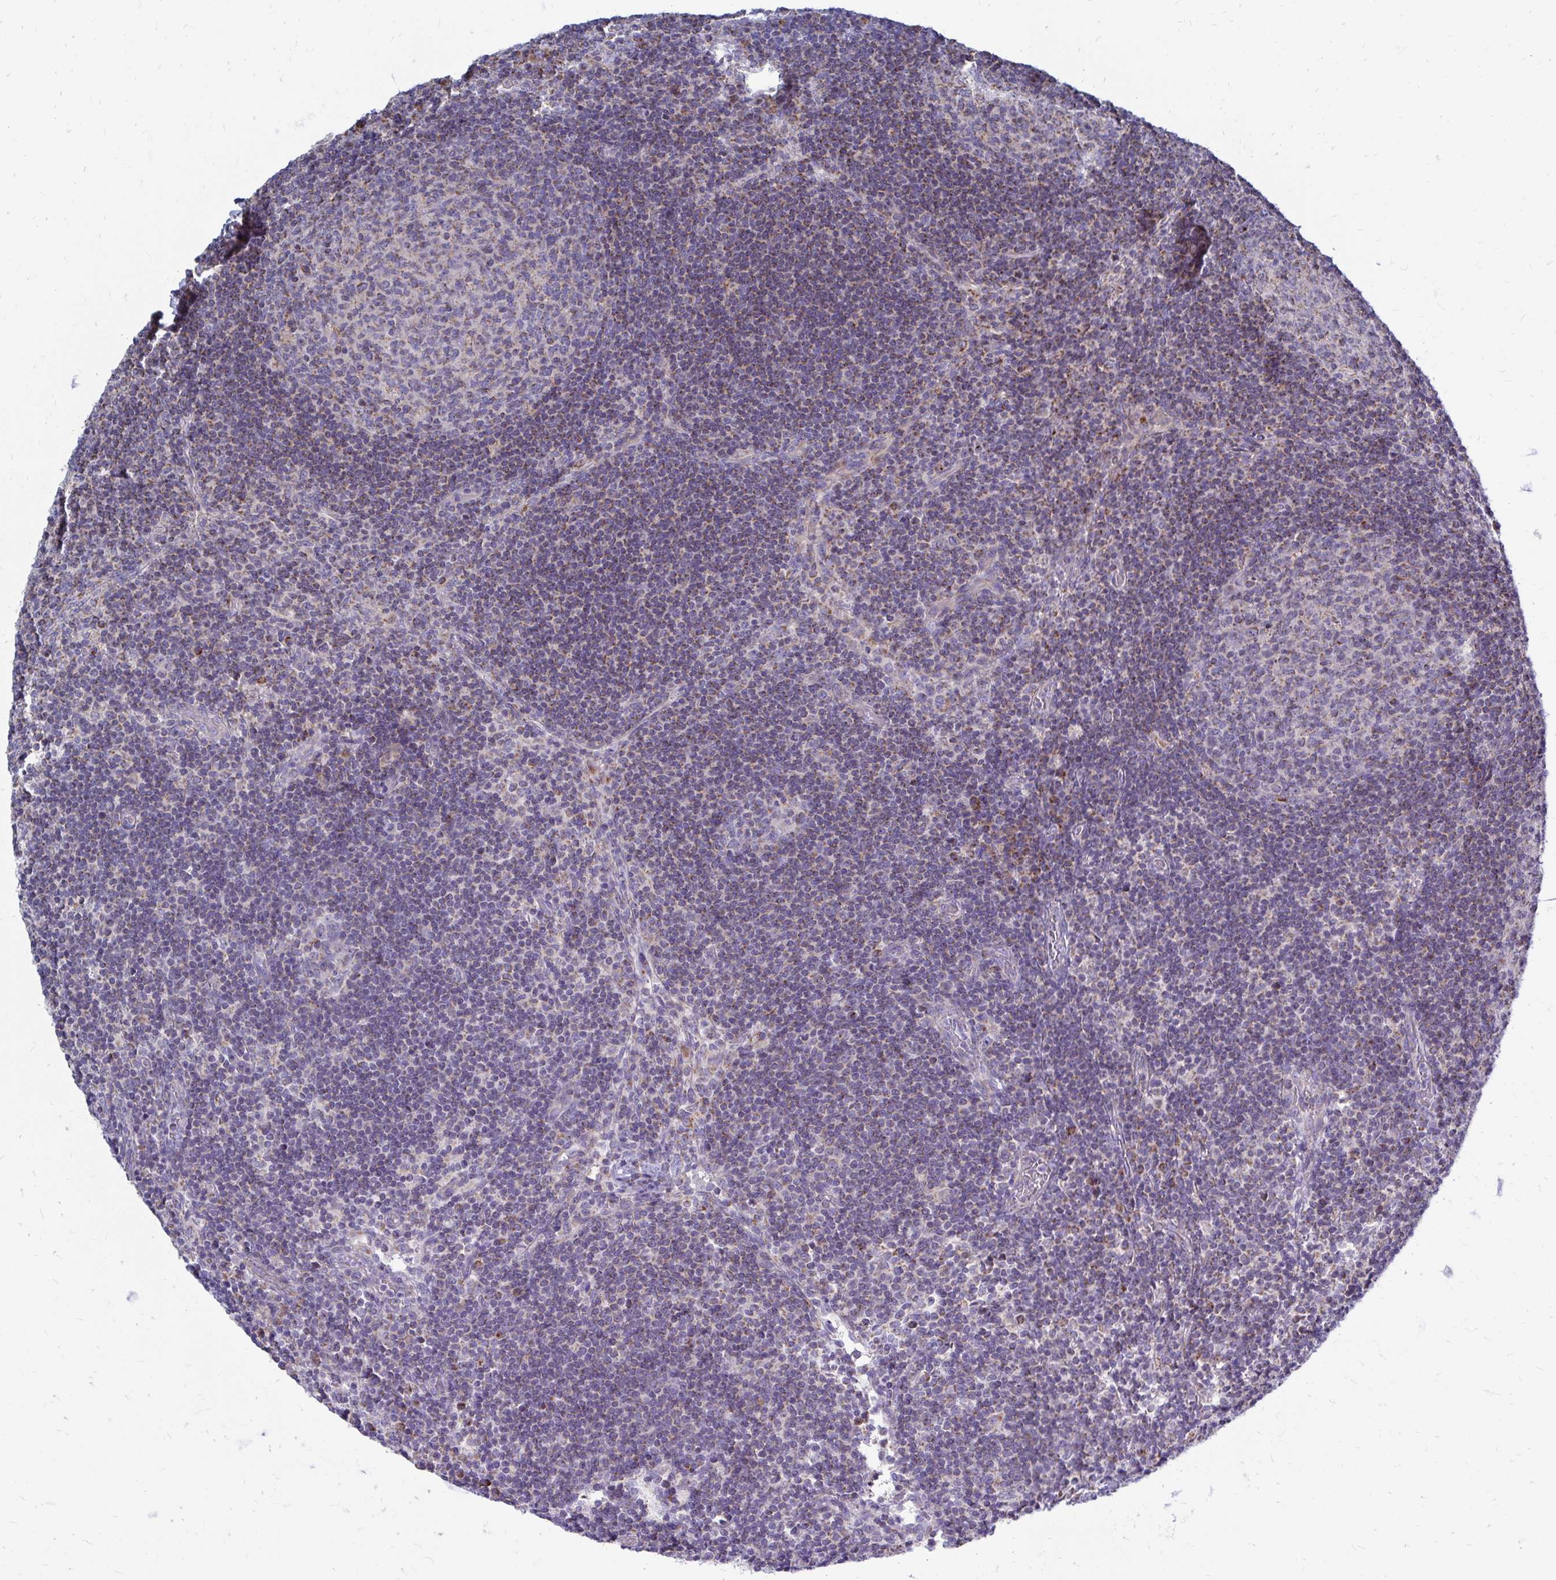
{"staining": {"intensity": "weak", "quantity": "25%-75%", "location": "cytoplasmic/membranous"}, "tissue": "lymph node", "cell_type": "Germinal center cells", "image_type": "normal", "snomed": [{"axis": "morphology", "description": "Normal tissue, NOS"}, {"axis": "topography", "description": "Lymph node"}], "caption": "Approximately 25%-75% of germinal center cells in normal human lymph node display weak cytoplasmic/membranous protein staining as visualized by brown immunohistochemical staining.", "gene": "OR10R2", "patient": {"sex": "male", "age": 67}}